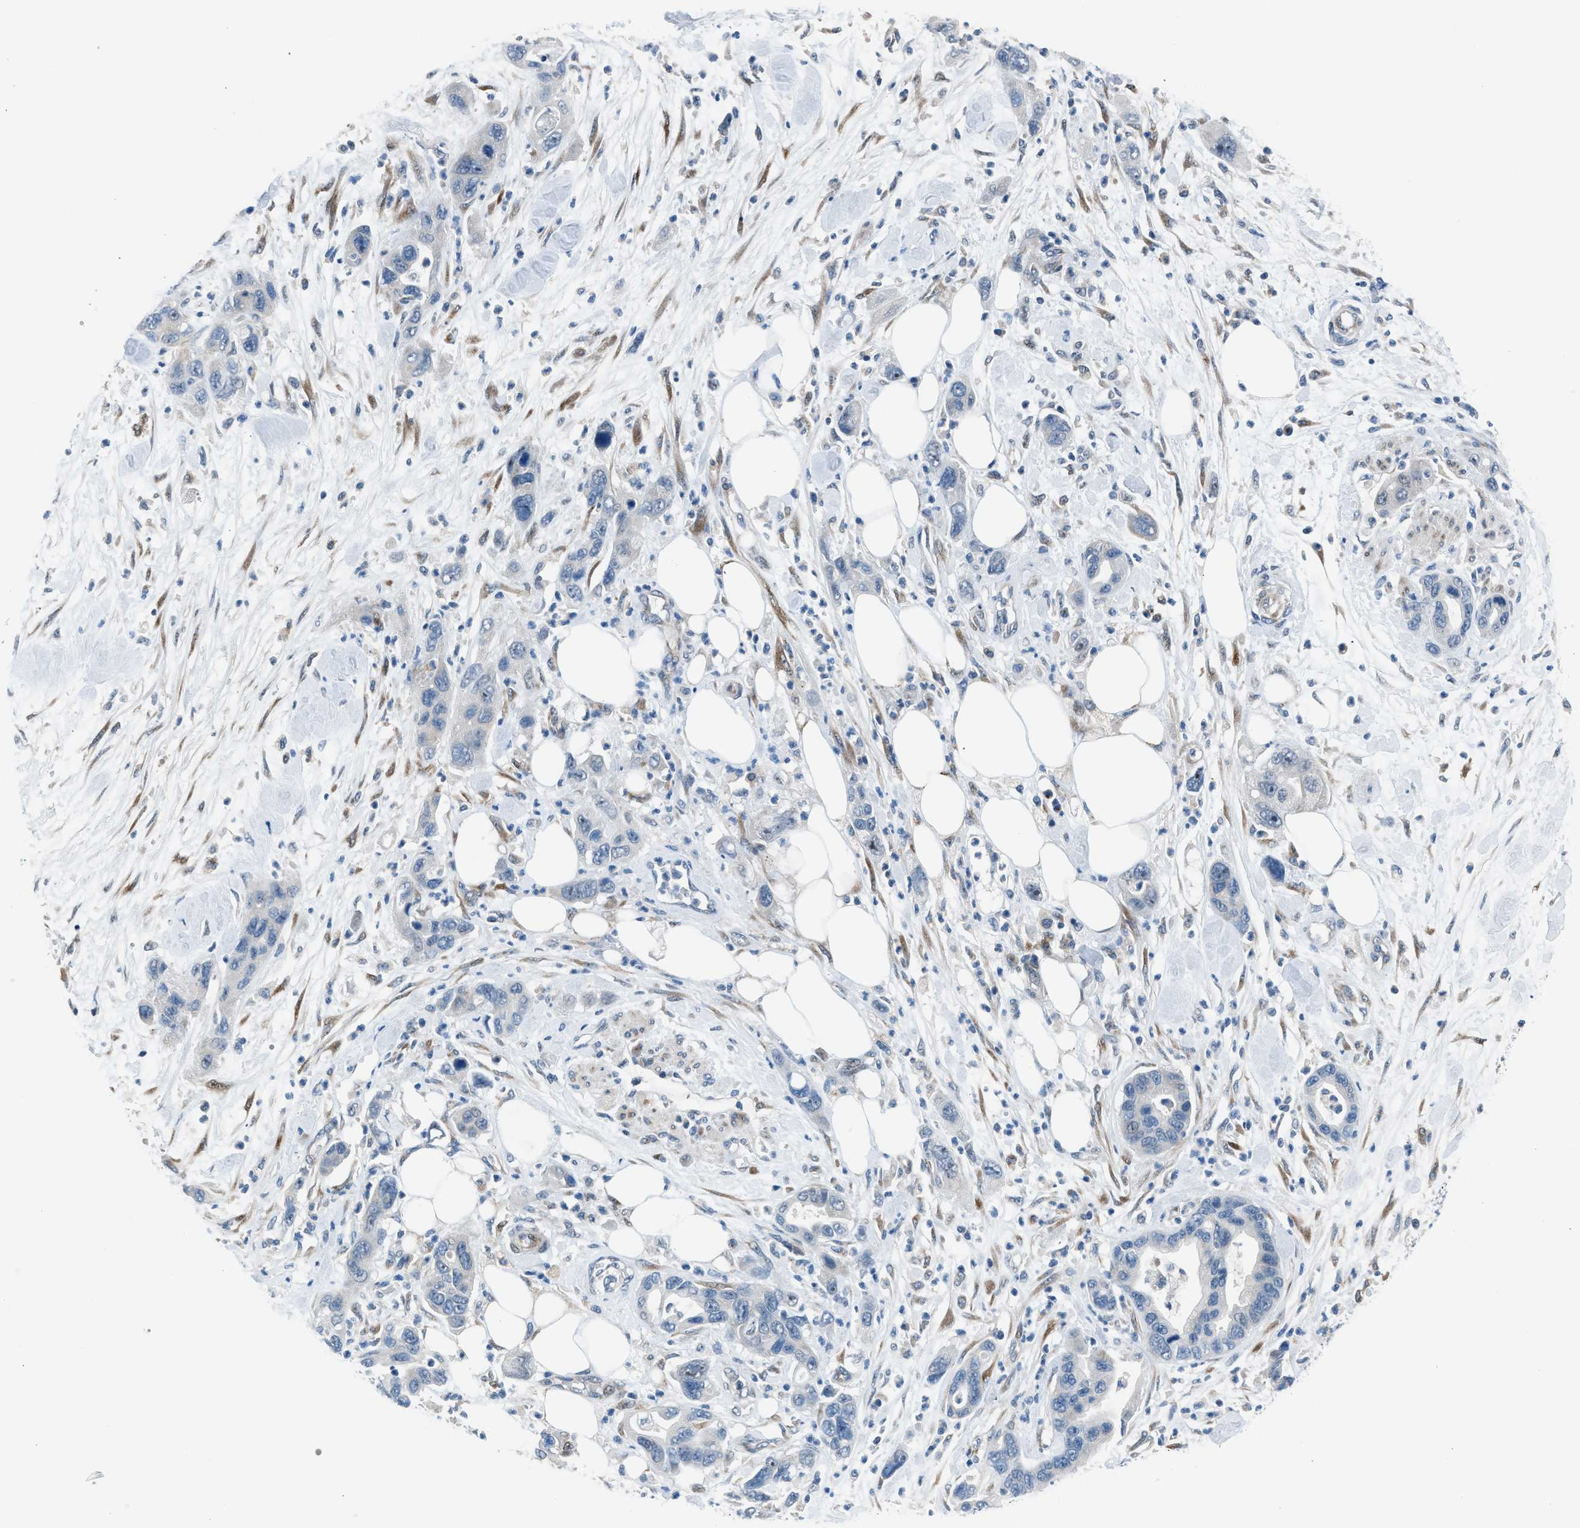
{"staining": {"intensity": "negative", "quantity": "none", "location": "none"}, "tissue": "pancreatic cancer", "cell_type": "Tumor cells", "image_type": "cancer", "snomed": [{"axis": "morphology", "description": "Normal tissue, NOS"}, {"axis": "morphology", "description": "Adenocarcinoma, NOS"}, {"axis": "topography", "description": "Pancreas"}], "caption": "IHC image of neoplastic tissue: human pancreatic cancer (adenocarcinoma) stained with DAB (3,3'-diaminobenzidine) displays no significant protein expression in tumor cells. (Stains: DAB (3,3'-diaminobenzidine) immunohistochemistry (IHC) with hematoxylin counter stain, Microscopy: brightfield microscopy at high magnification).", "gene": "RNF41", "patient": {"sex": "female", "age": 71}}